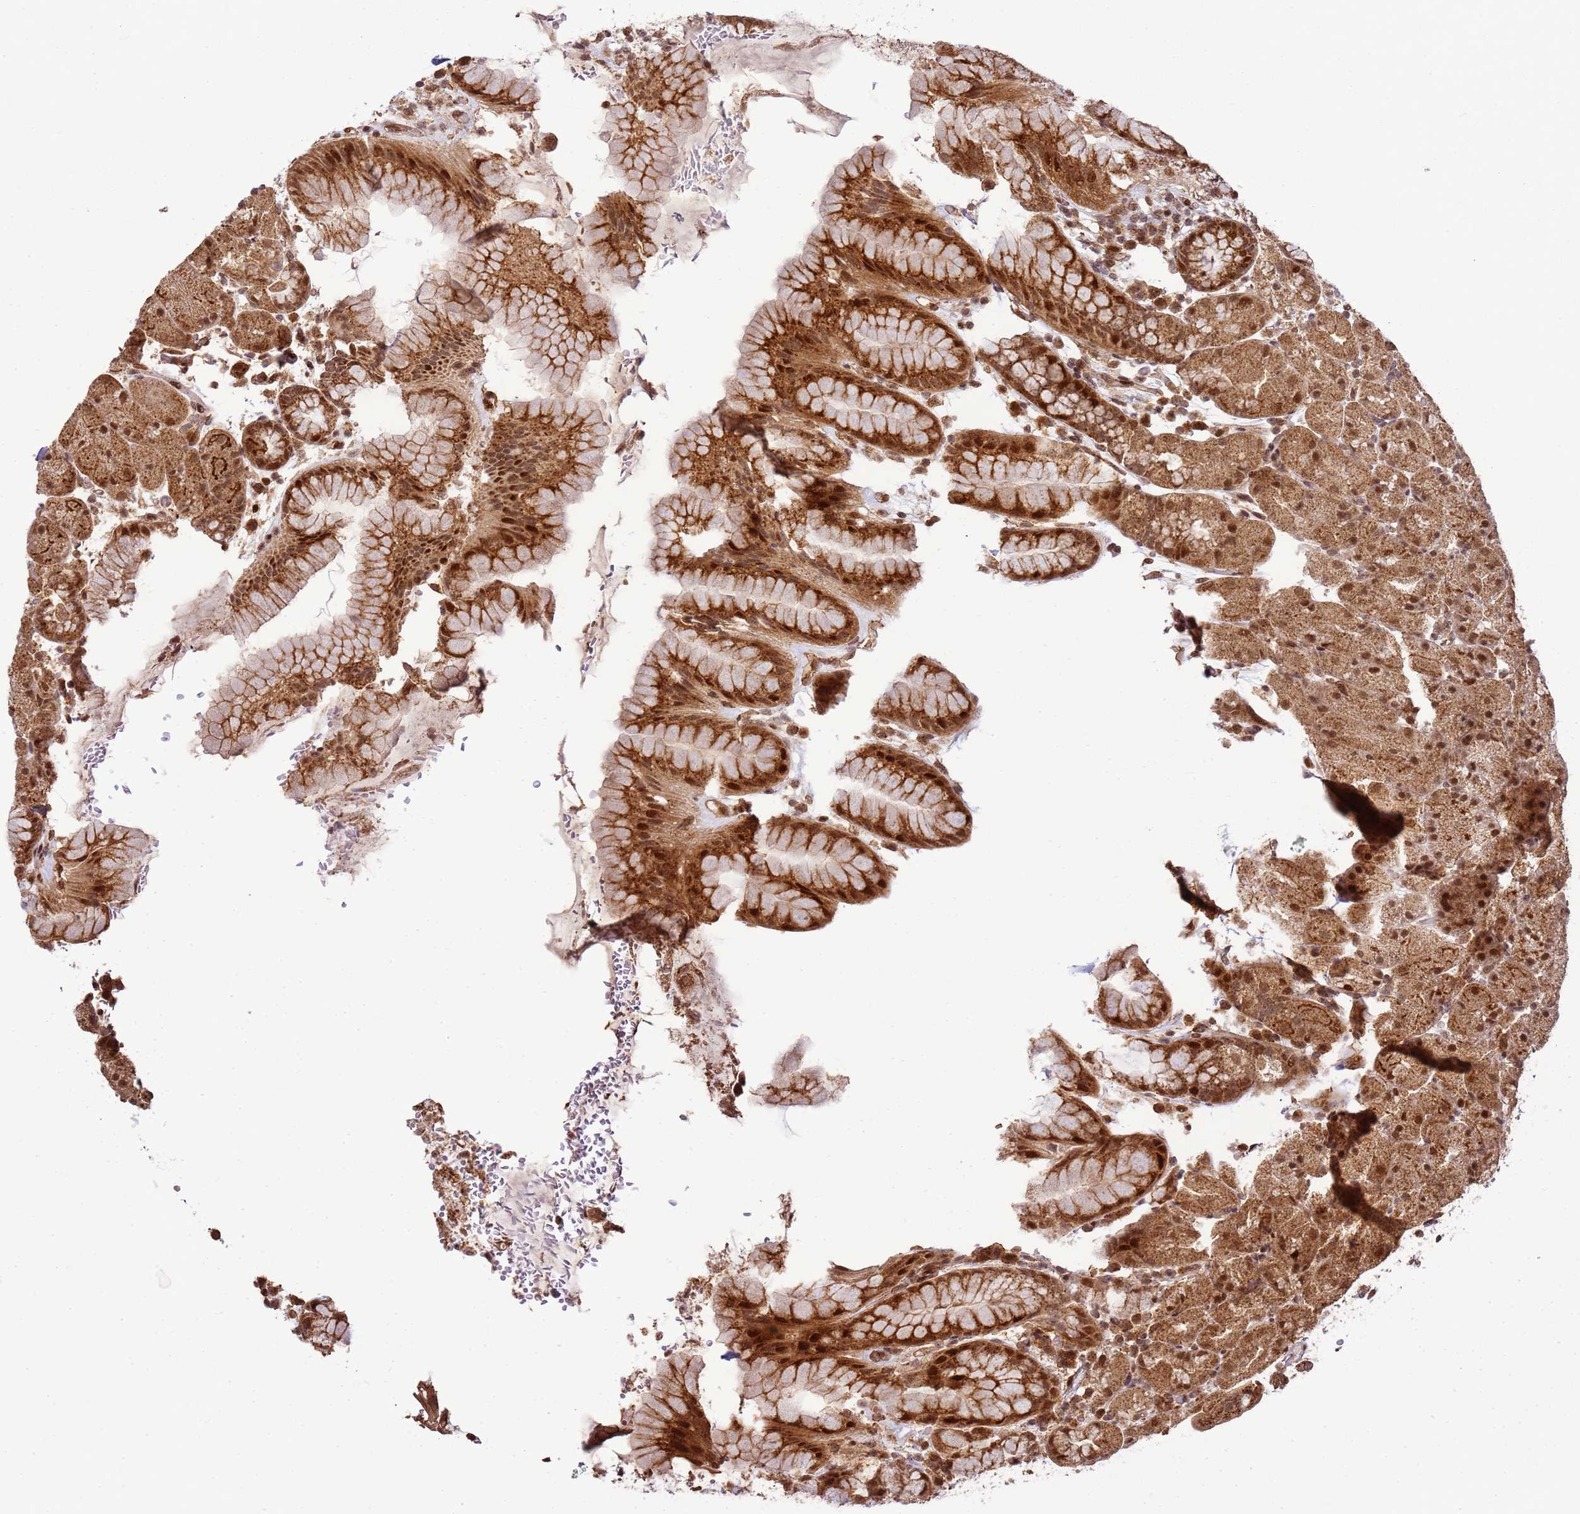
{"staining": {"intensity": "strong", "quantity": ">75%", "location": "cytoplasmic/membranous,nuclear"}, "tissue": "stomach", "cell_type": "Glandular cells", "image_type": "normal", "snomed": [{"axis": "morphology", "description": "Normal tissue, NOS"}, {"axis": "topography", "description": "Stomach, upper"}, {"axis": "topography", "description": "Stomach, lower"}], "caption": "Protein positivity by immunohistochemistry exhibits strong cytoplasmic/membranous,nuclear staining in about >75% of glandular cells in benign stomach.", "gene": "PEX14", "patient": {"sex": "male", "age": 67}}